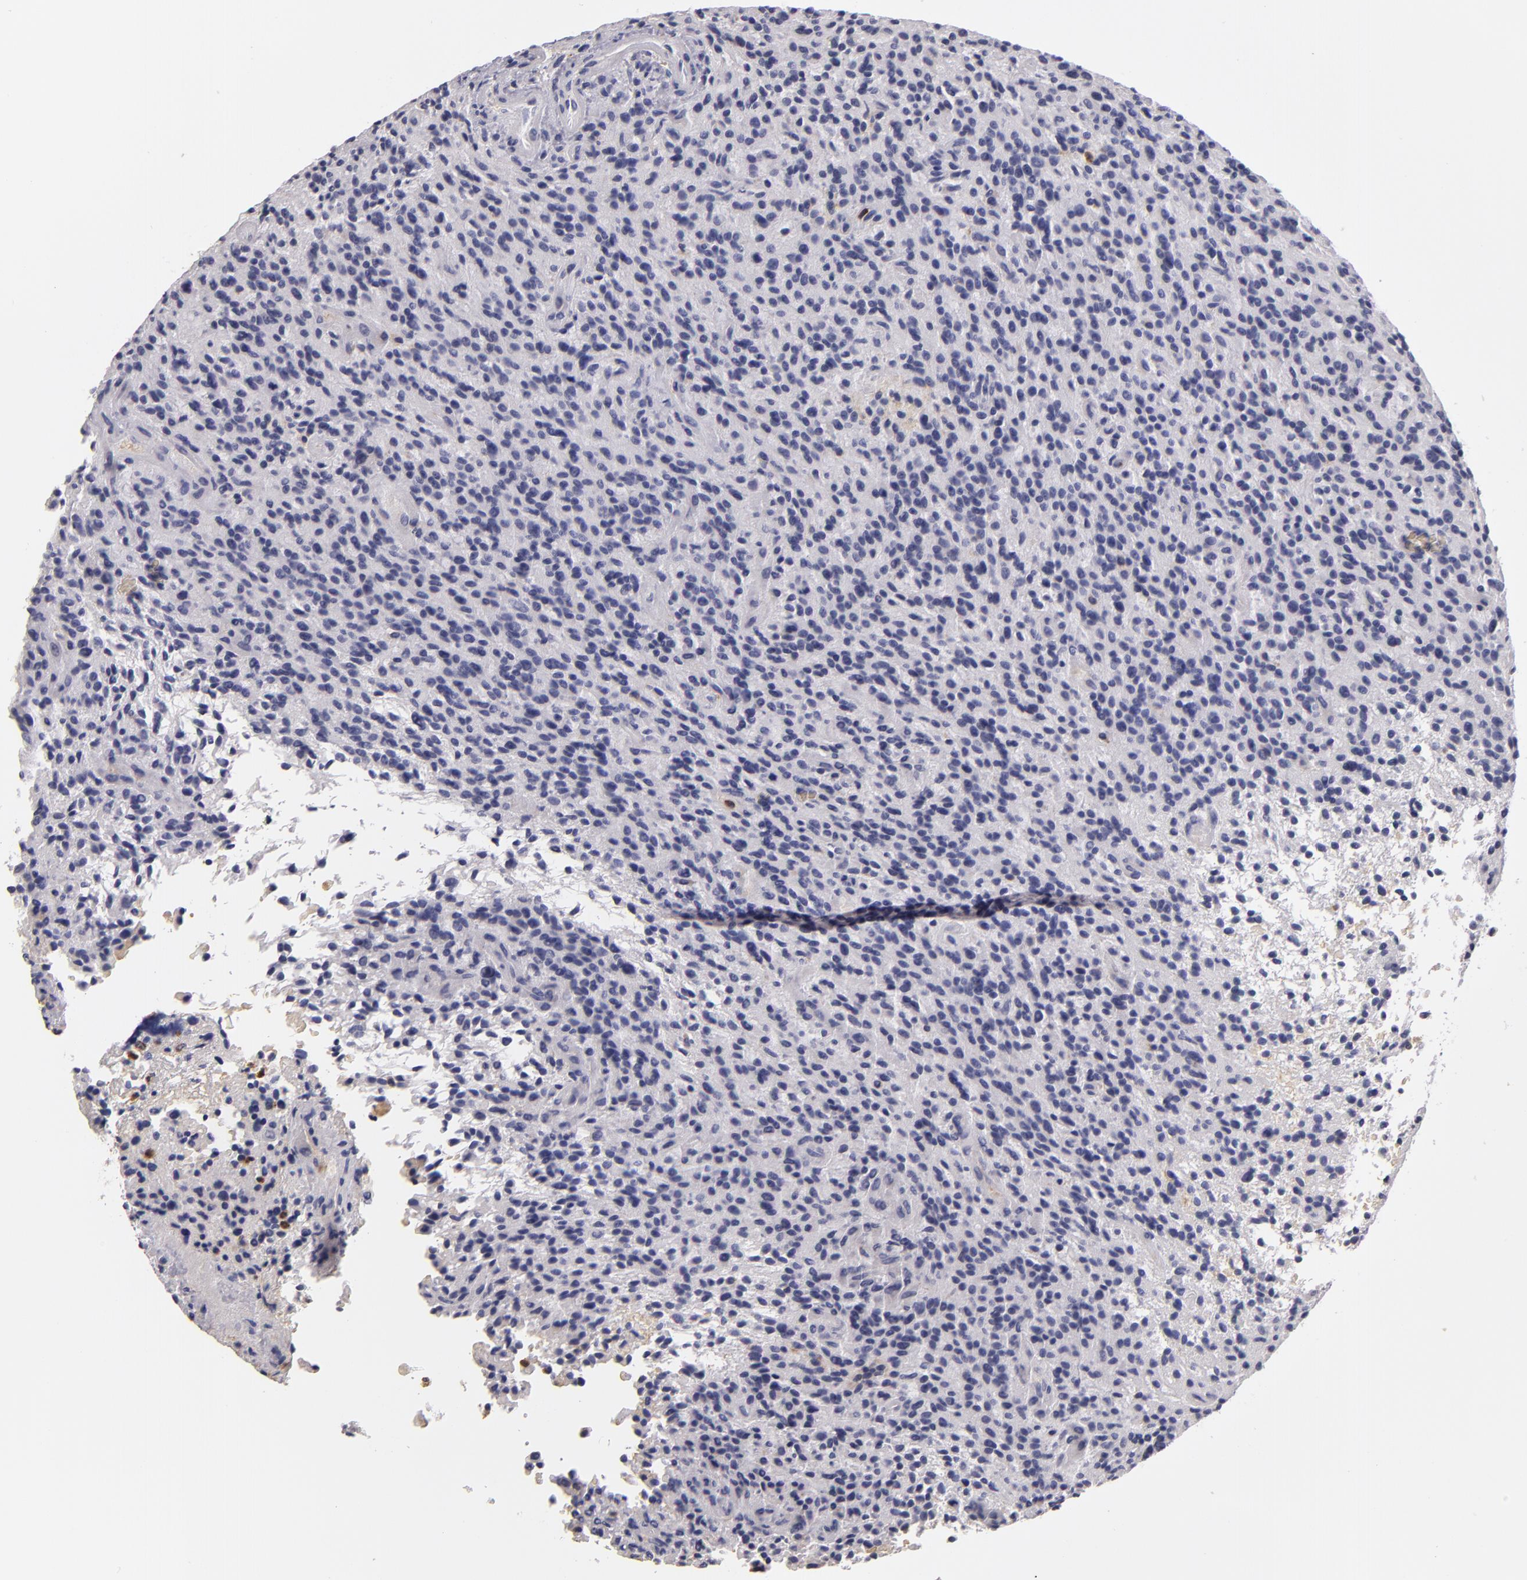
{"staining": {"intensity": "negative", "quantity": "none", "location": "none"}, "tissue": "glioma", "cell_type": "Tumor cells", "image_type": "cancer", "snomed": [{"axis": "morphology", "description": "Glioma, malignant, High grade"}, {"axis": "topography", "description": "Brain"}], "caption": "IHC image of neoplastic tissue: human malignant high-grade glioma stained with DAB shows no significant protein expression in tumor cells.", "gene": "TLR8", "patient": {"sex": "female", "age": 13}}